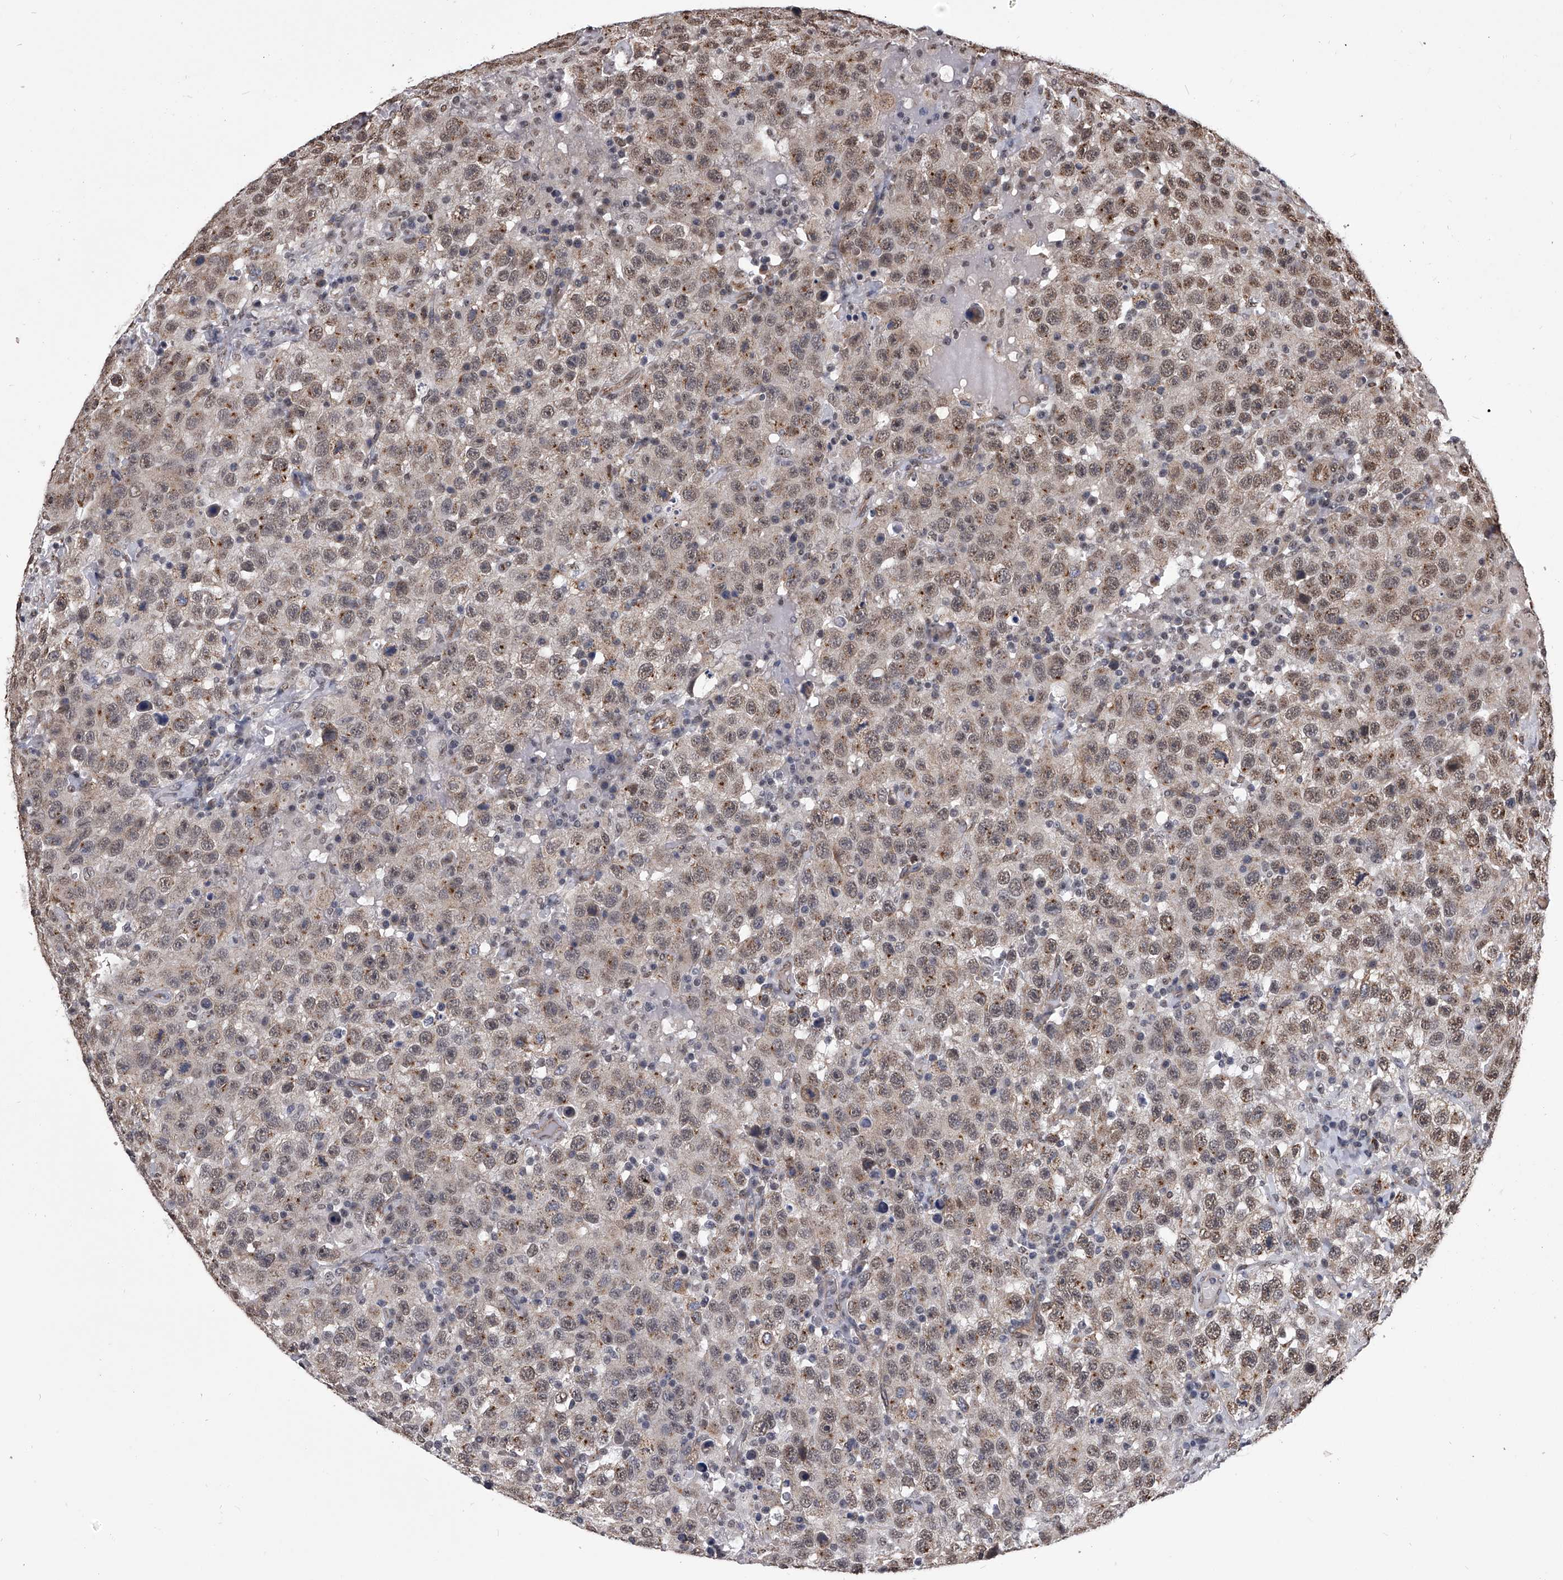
{"staining": {"intensity": "weak", "quantity": ">75%", "location": "nuclear"}, "tissue": "testis cancer", "cell_type": "Tumor cells", "image_type": "cancer", "snomed": [{"axis": "morphology", "description": "Seminoma, NOS"}, {"axis": "topography", "description": "Testis"}], "caption": "Protein expression analysis of human testis cancer (seminoma) reveals weak nuclear staining in about >75% of tumor cells.", "gene": "ZNF76", "patient": {"sex": "male", "age": 41}}